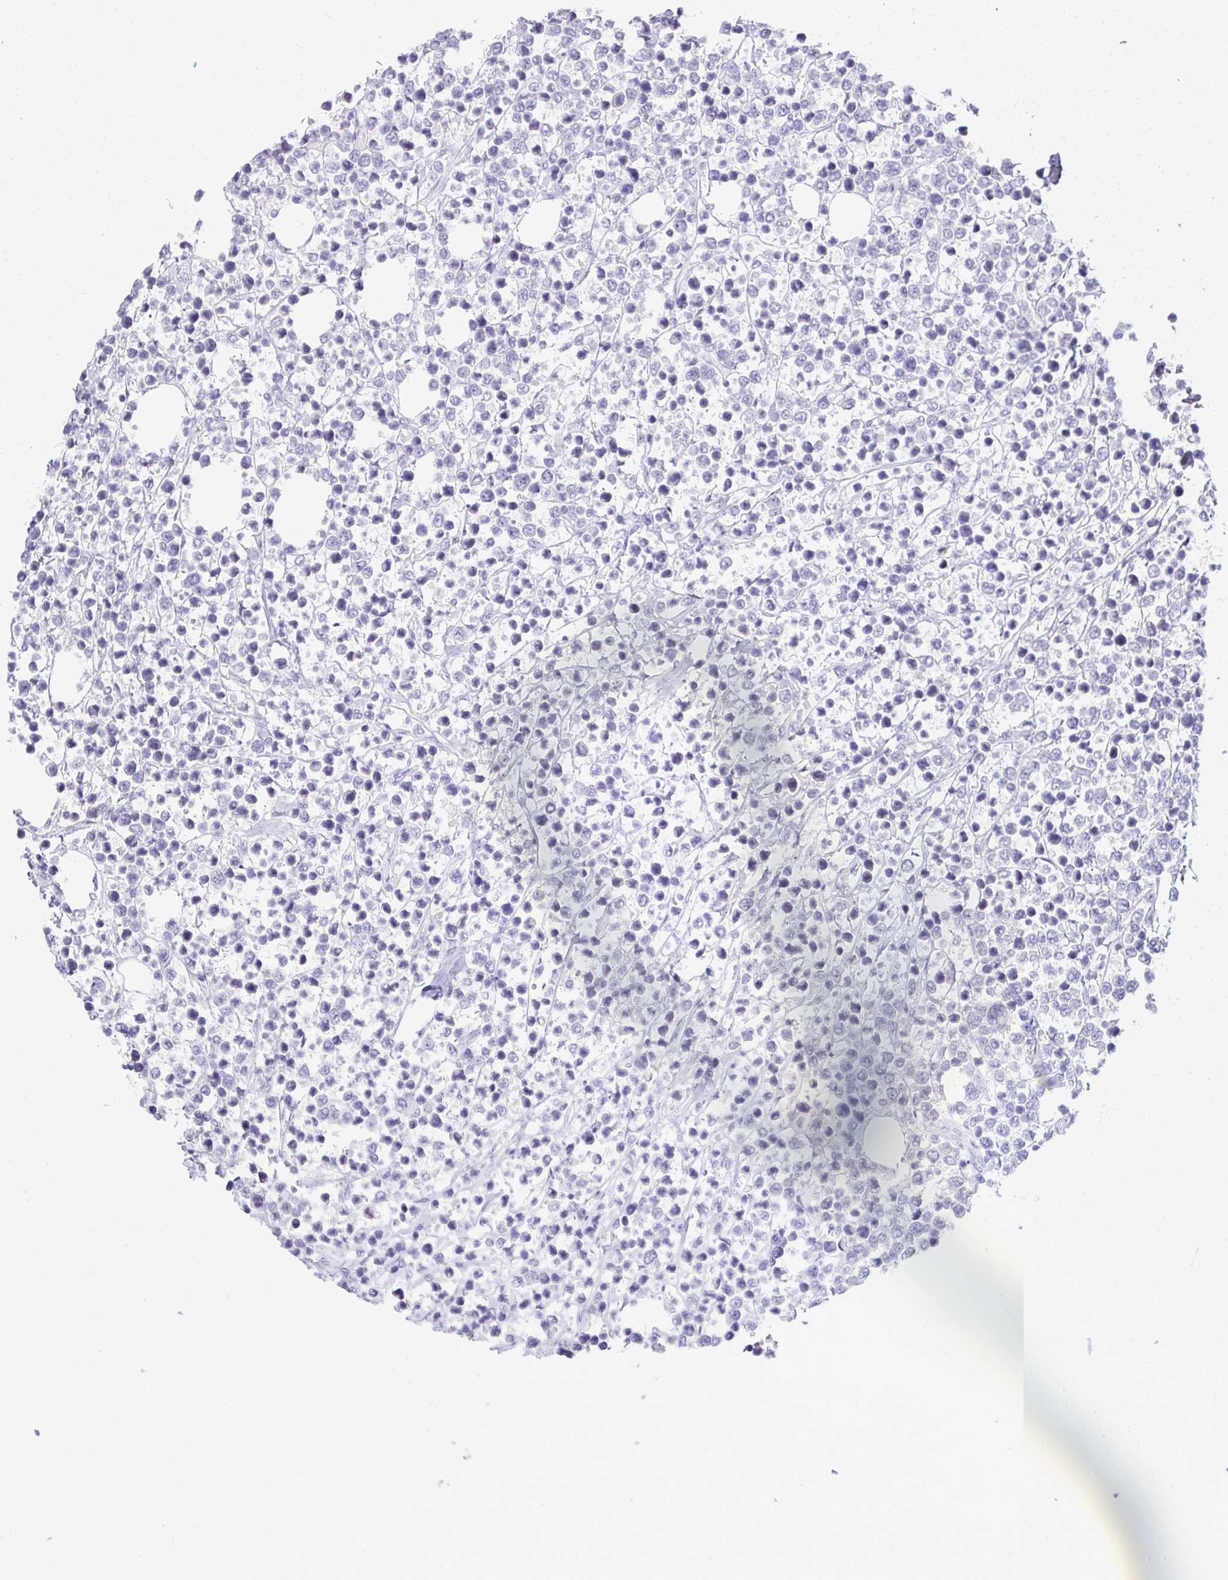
{"staining": {"intensity": "negative", "quantity": "none", "location": "none"}, "tissue": "lymphoma", "cell_type": "Tumor cells", "image_type": "cancer", "snomed": [{"axis": "morphology", "description": "Malignant lymphoma, non-Hodgkin's type, Low grade"}, {"axis": "topography", "description": "Lymph node"}], "caption": "There is no significant positivity in tumor cells of malignant lymphoma, non-Hodgkin's type (low-grade). (DAB (3,3'-diaminobenzidine) immunohistochemistry (IHC), high magnification).", "gene": "EID3", "patient": {"sex": "male", "age": 60}}